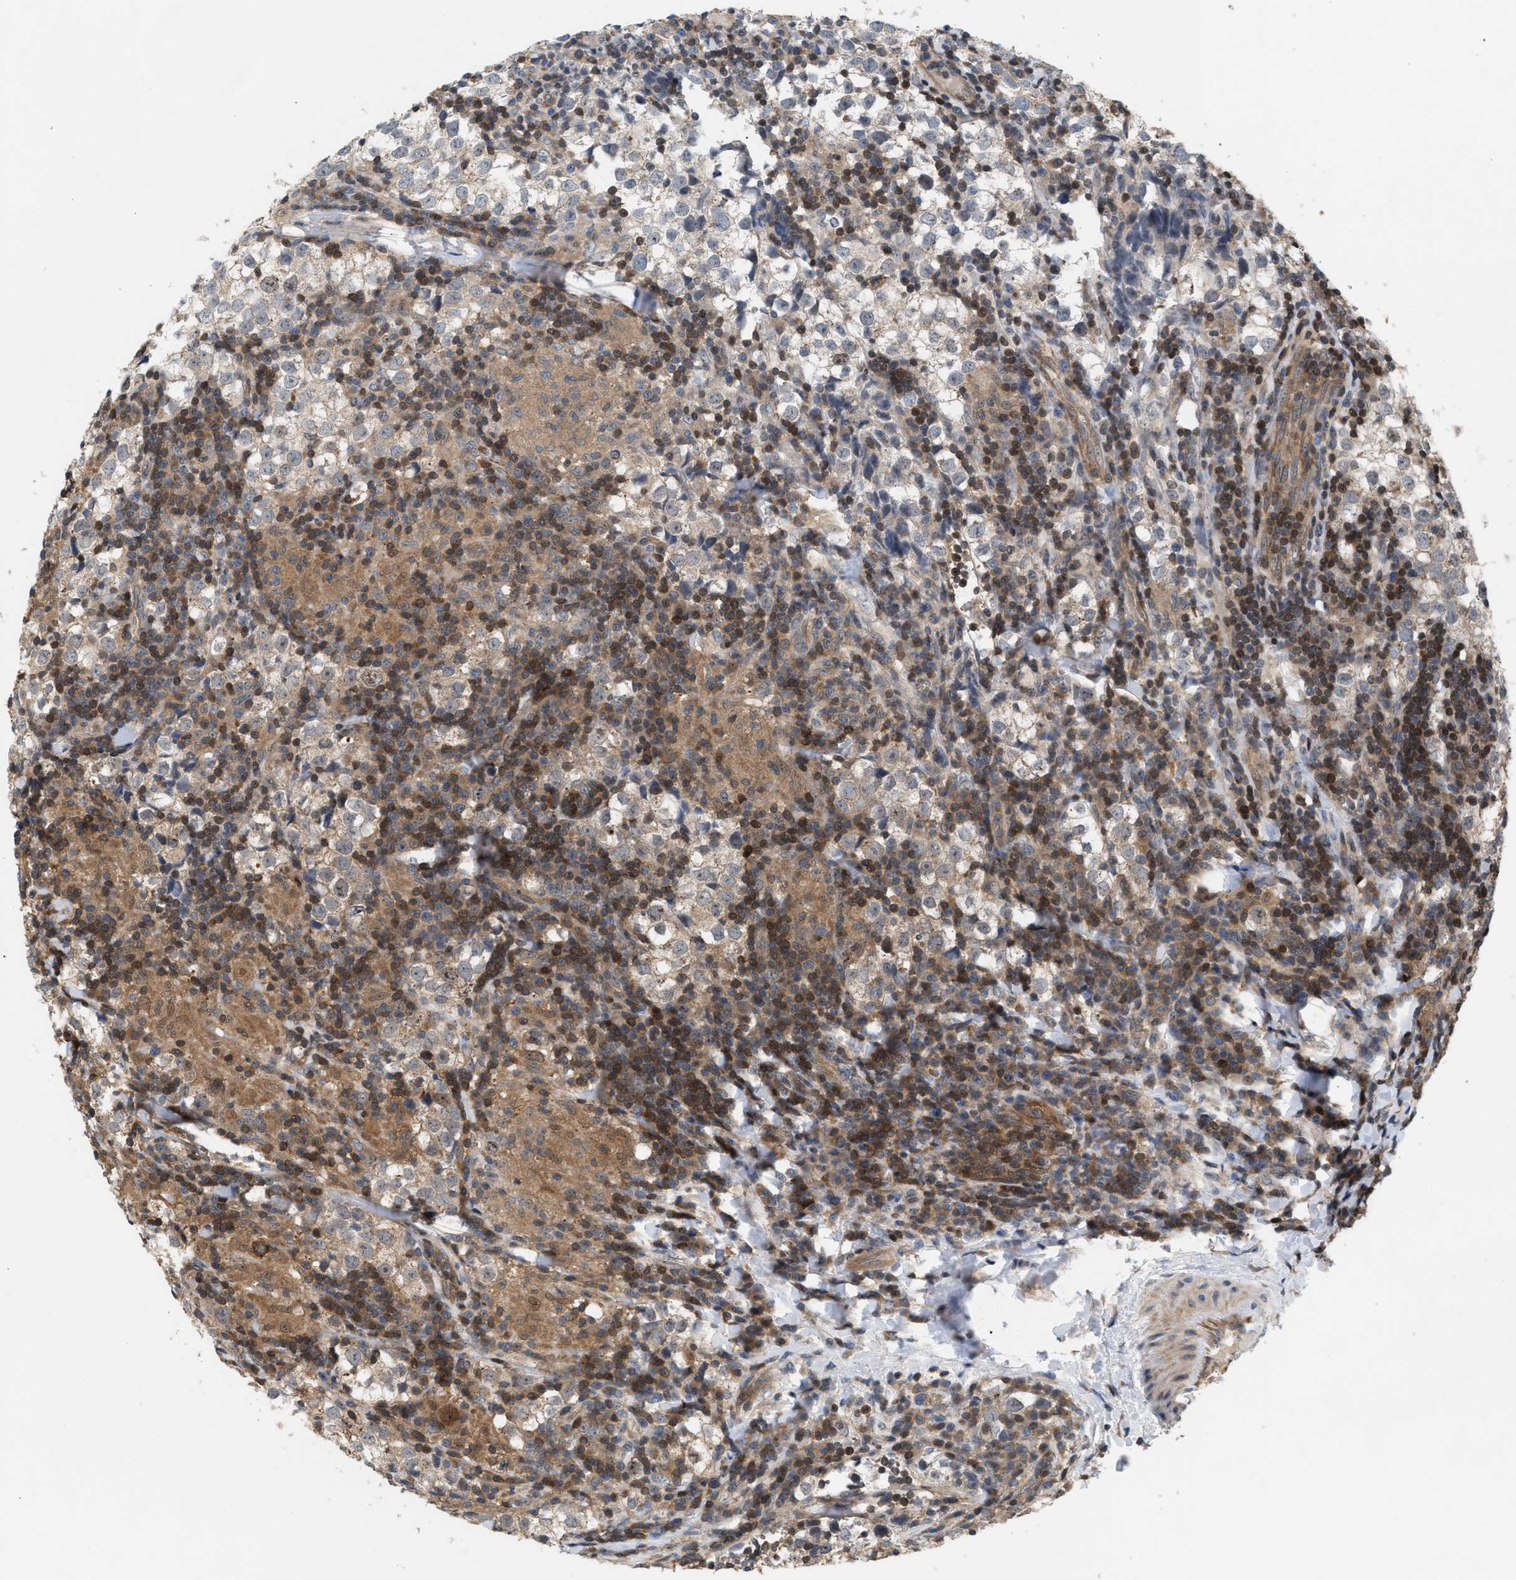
{"staining": {"intensity": "weak", "quantity": "25%-75%", "location": "cytoplasmic/membranous"}, "tissue": "testis cancer", "cell_type": "Tumor cells", "image_type": "cancer", "snomed": [{"axis": "morphology", "description": "Seminoma, NOS"}, {"axis": "morphology", "description": "Carcinoma, Embryonal, NOS"}, {"axis": "topography", "description": "Testis"}], "caption": "Testis seminoma stained with IHC exhibits weak cytoplasmic/membranous positivity in approximately 25%-75% of tumor cells.", "gene": "GLOD4", "patient": {"sex": "male", "age": 36}}